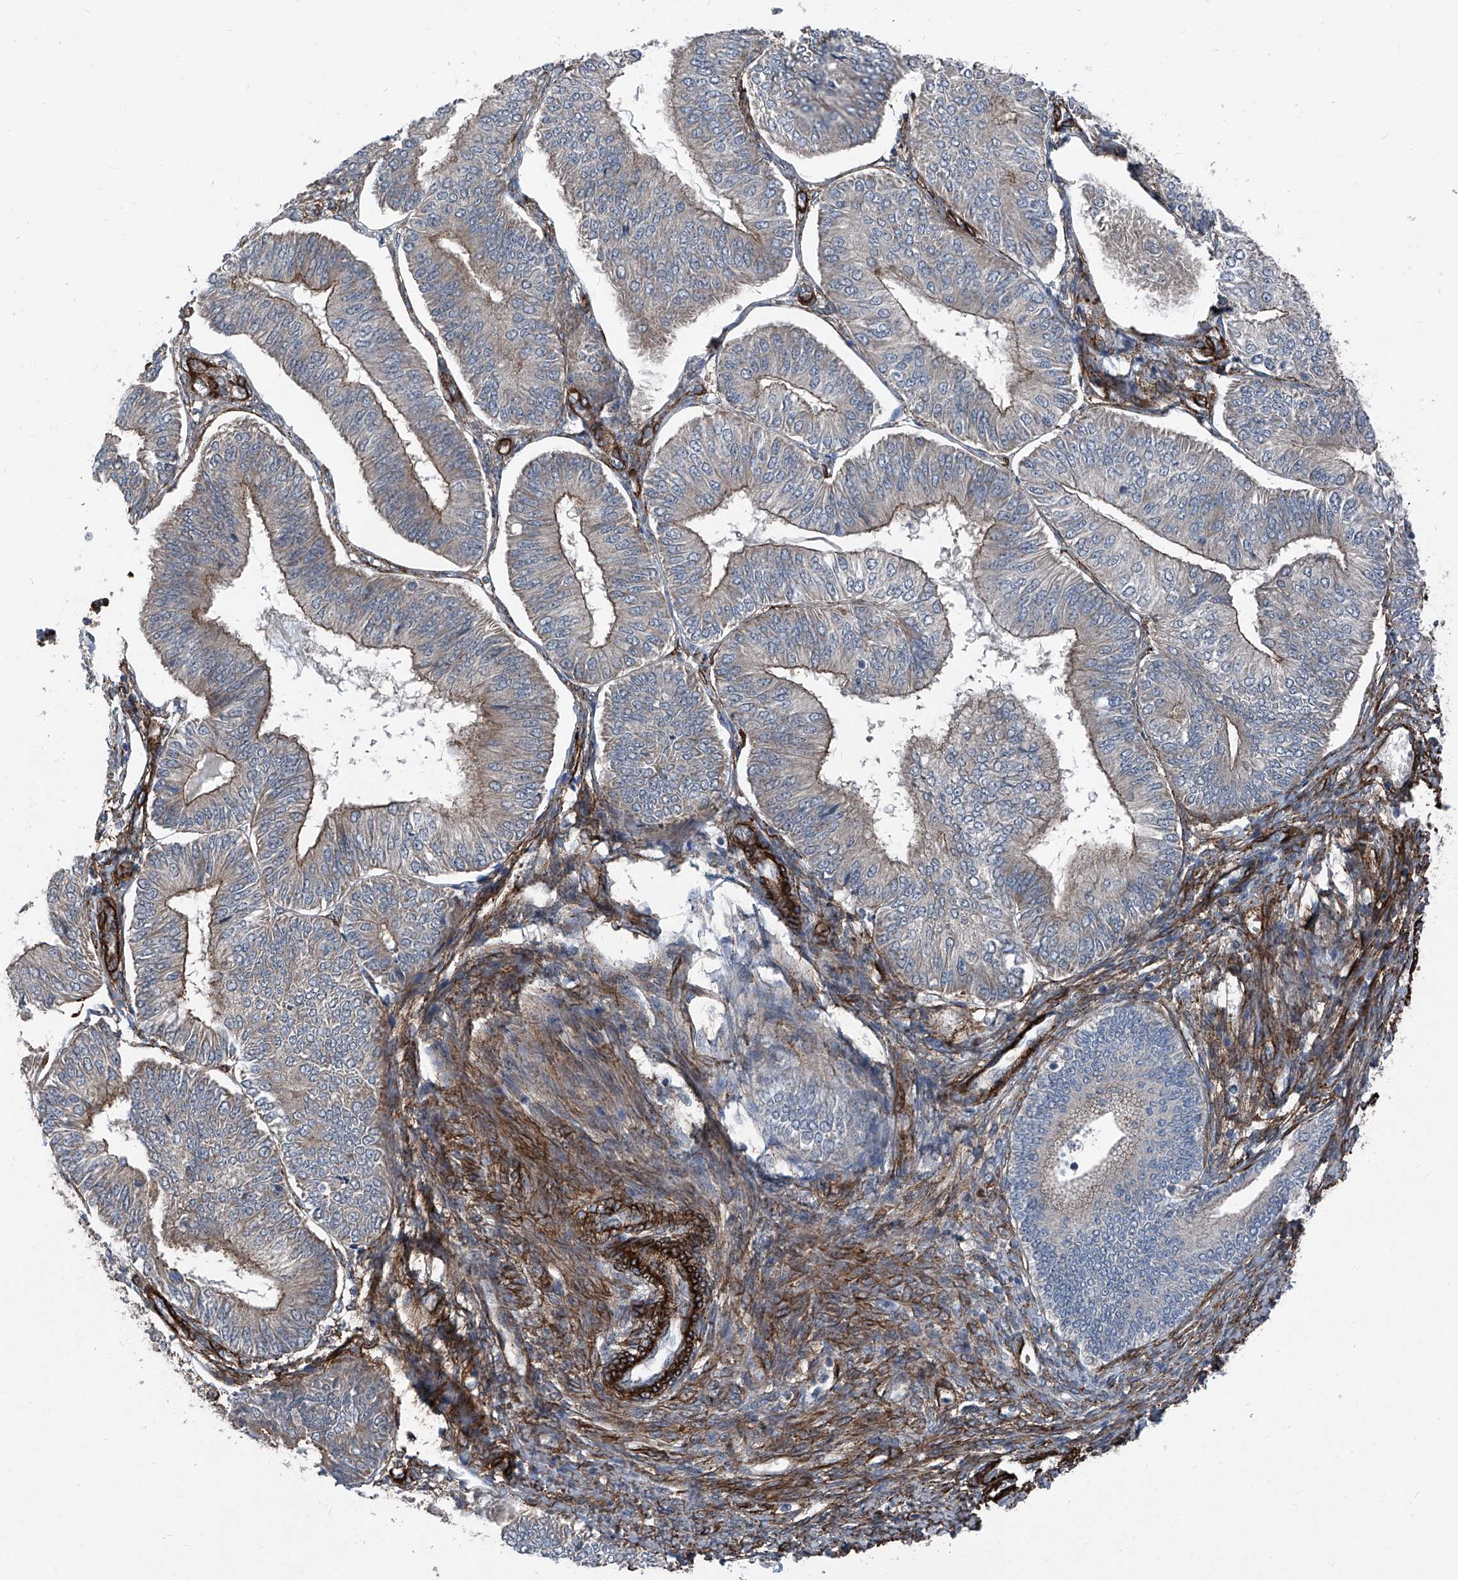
{"staining": {"intensity": "weak", "quantity": "<25%", "location": "cytoplasmic/membranous"}, "tissue": "endometrial cancer", "cell_type": "Tumor cells", "image_type": "cancer", "snomed": [{"axis": "morphology", "description": "Adenocarcinoma, NOS"}, {"axis": "topography", "description": "Endometrium"}], "caption": "IHC of endometrial cancer (adenocarcinoma) reveals no staining in tumor cells. The staining was performed using DAB (3,3'-diaminobenzidine) to visualize the protein expression in brown, while the nuclei were stained in blue with hematoxylin (Magnification: 20x).", "gene": "COA7", "patient": {"sex": "female", "age": 58}}